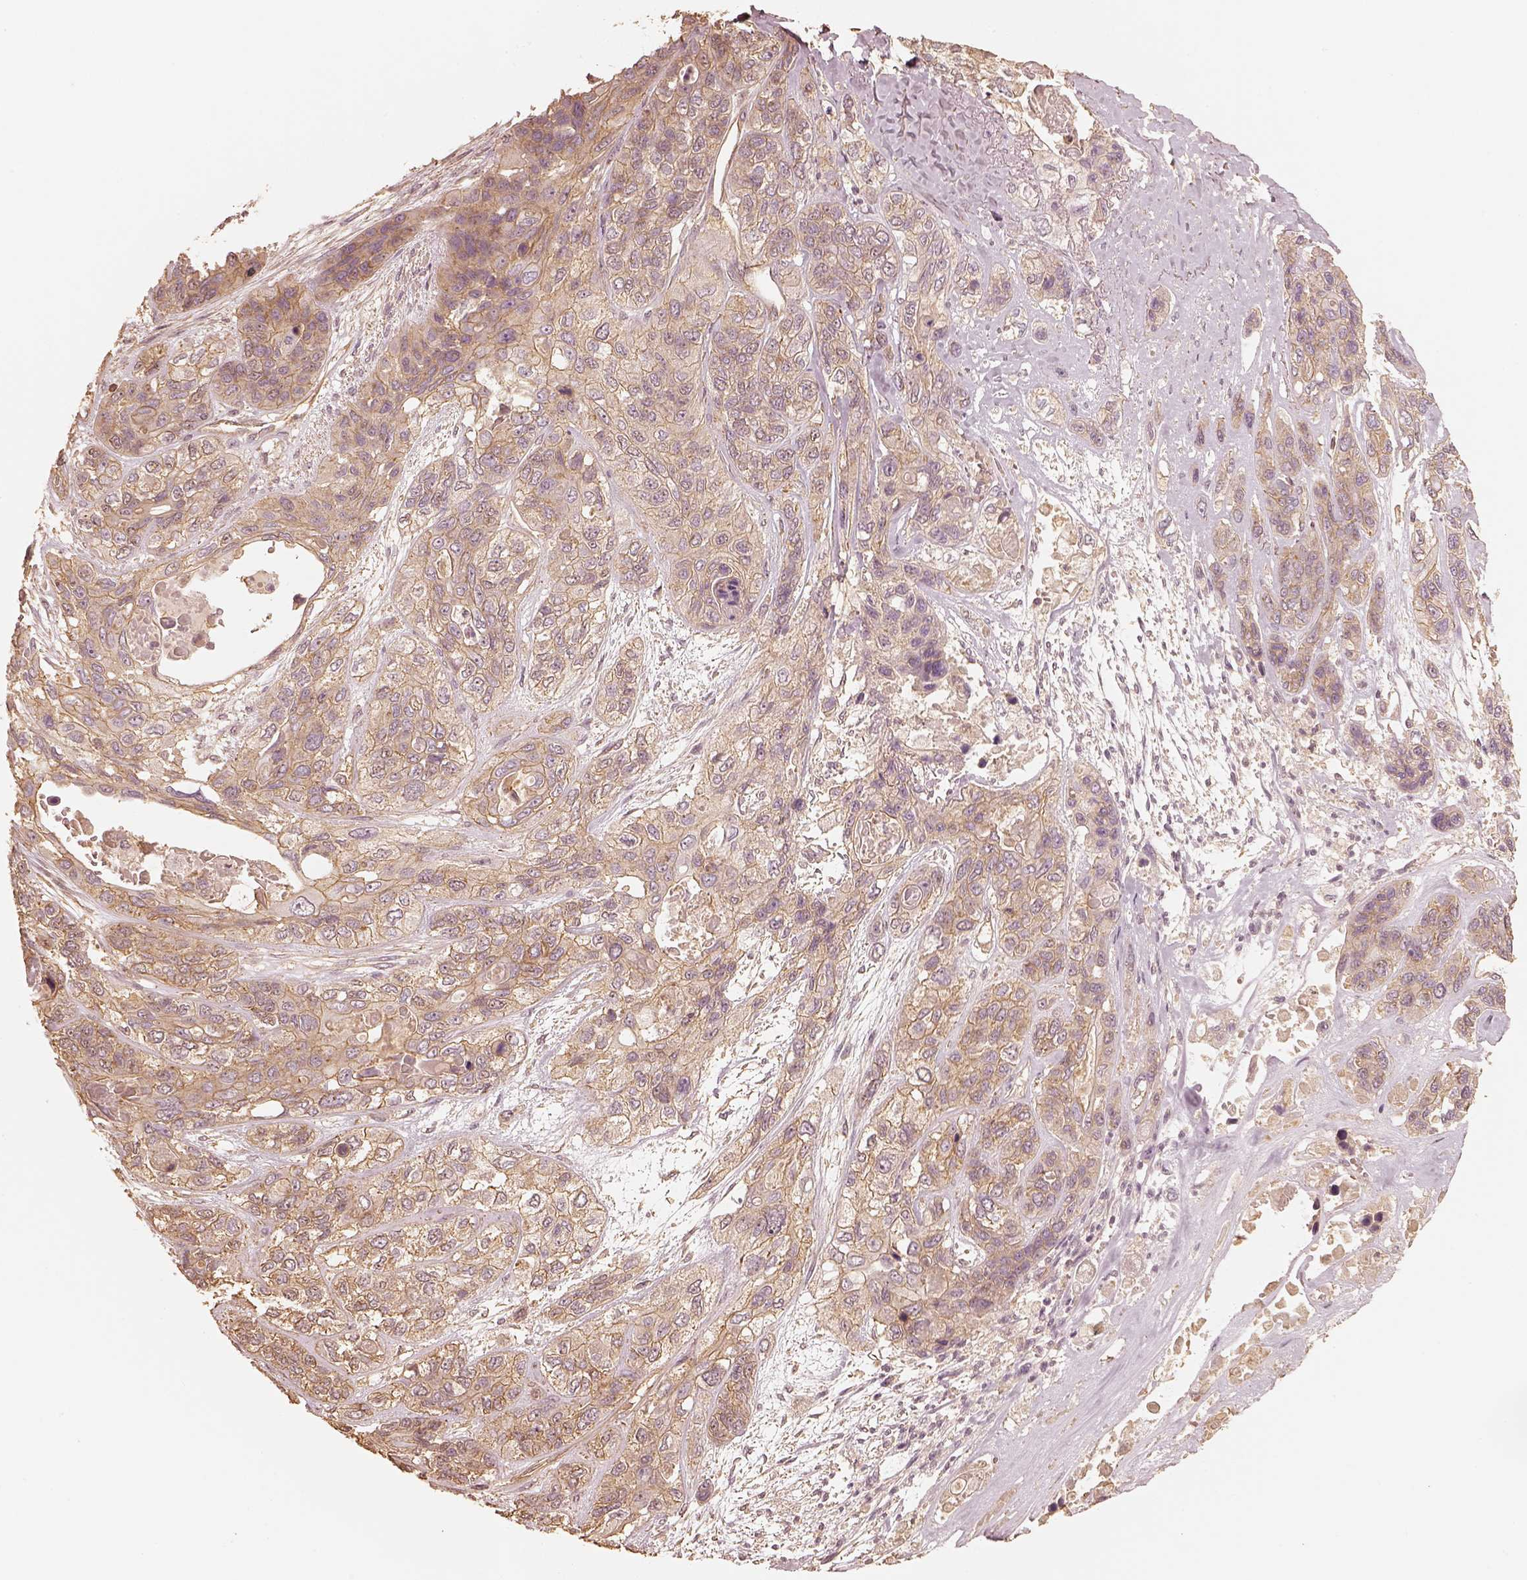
{"staining": {"intensity": "moderate", "quantity": "25%-75%", "location": "cytoplasmic/membranous"}, "tissue": "lung cancer", "cell_type": "Tumor cells", "image_type": "cancer", "snomed": [{"axis": "morphology", "description": "Squamous cell carcinoma, NOS"}, {"axis": "topography", "description": "Lung"}], "caption": "Protein expression analysis of human lung cancer (squamous cell carcinoma) reveals moderate cytoplasmic/membranous staining in approximately 25%-75% of tumor cells. The staining is performed using DAB brown chromogen to label protein expression. The nuclei are counter-stained blue using hematoxylin.", "gene": "WDR7", "patient": {"sex": "female", "age": 70}}